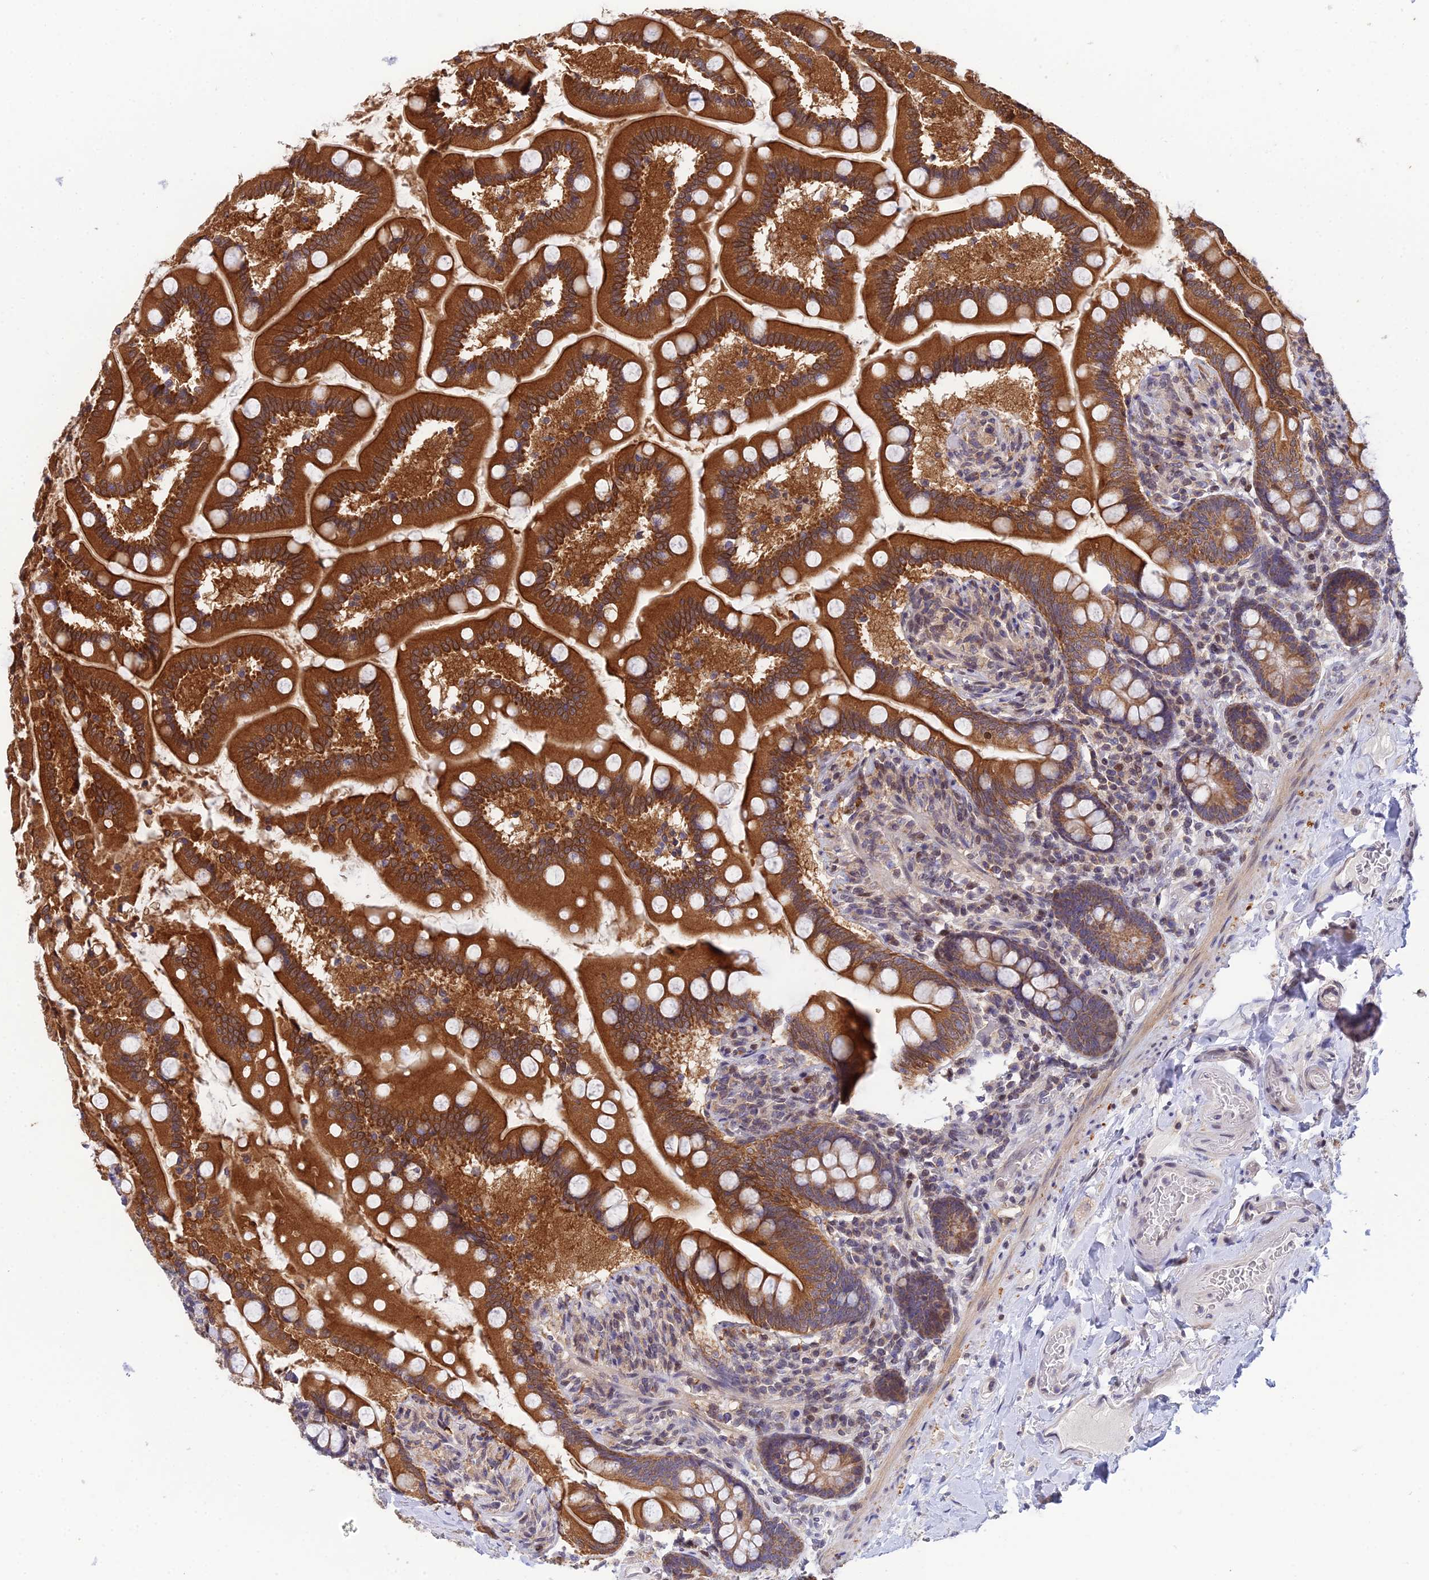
{"staining": {"intensity": "strong", "quantity": ">75%", "location": "cytoplasmic/membranous"}, "tissue": "small intestine", "cell_type": "Glandular cells", "image_type": "normal", "snomed": [{"axis": "morphology", "description": "Normal tissue, NOS"}, {"axis": "topography", "description": "Small intestine"}], "caption": "A high-resolution histopathology image shows IHC staining of normal small intestine, which exhibits strong cytoplasmic/membranous staining in approximately >75% of glandular cells. (DAB (3,3'-diaminobenzidine) IHC with brightfield microscopy, high magnification).", "gene": "ELOA2", "patient": {"sex": "female", "age": 64}}